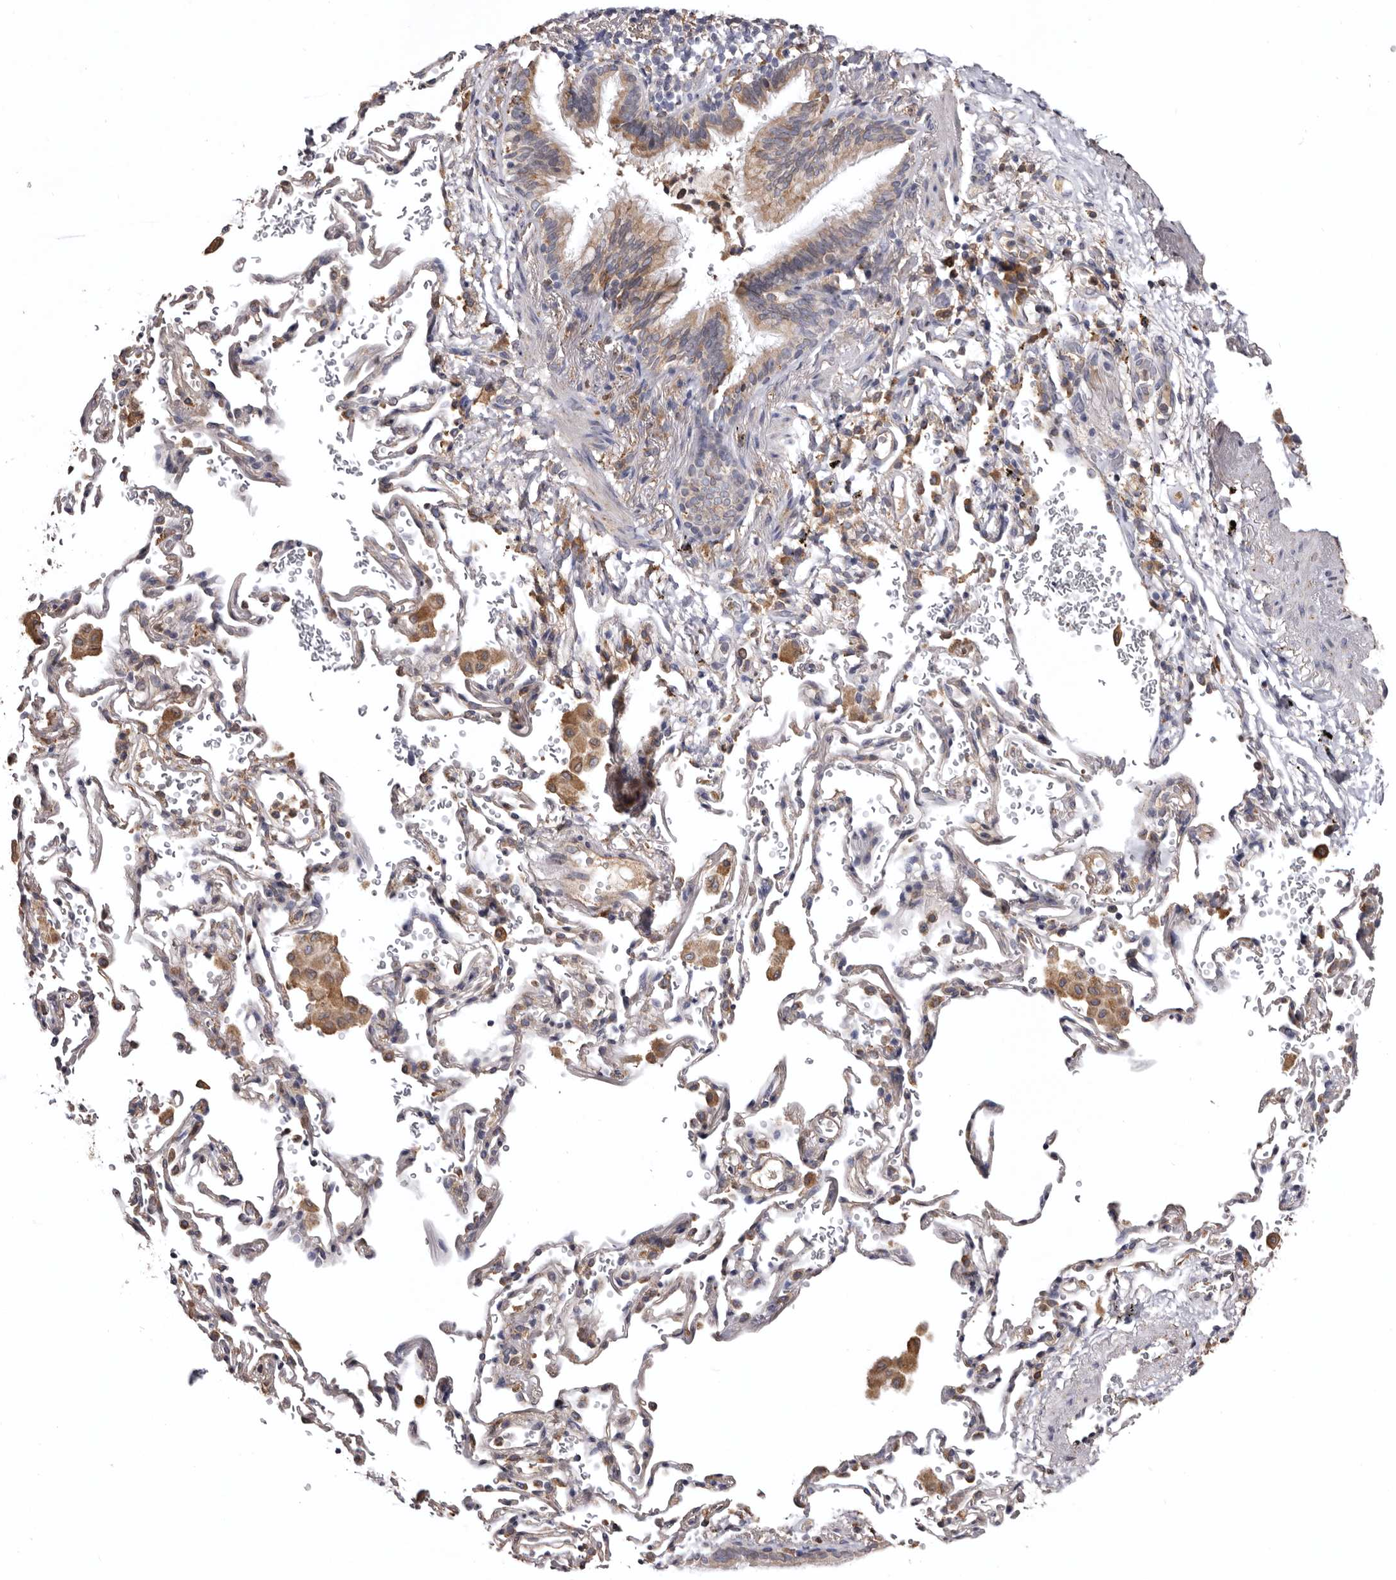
{"staining": {"intensity": "moderate", "quantity": ">75%", "location": "cytoplasmic/membranous"}, "tissue": "bronchus", "cell_type": "Respiratory epithelial cells", "image_type": "normal", "snomed": [{"axis": "morphology", "description": "Normal tissue, NOS"}, {"axis": "morphology", "description": "Inflammation, NOS"}, {"axis": "topography", "description": "Bronchus"}], "caption": "IHC histopathology image of unremarkable human bronchus stained for a protein (brown), which displays medium levels of moderate cytoplasmic/membranous expression in approximately >75% of respiratory epithelial cells.", "gene": "INKA2", "patient": {"sex": "male", "age": 69}}